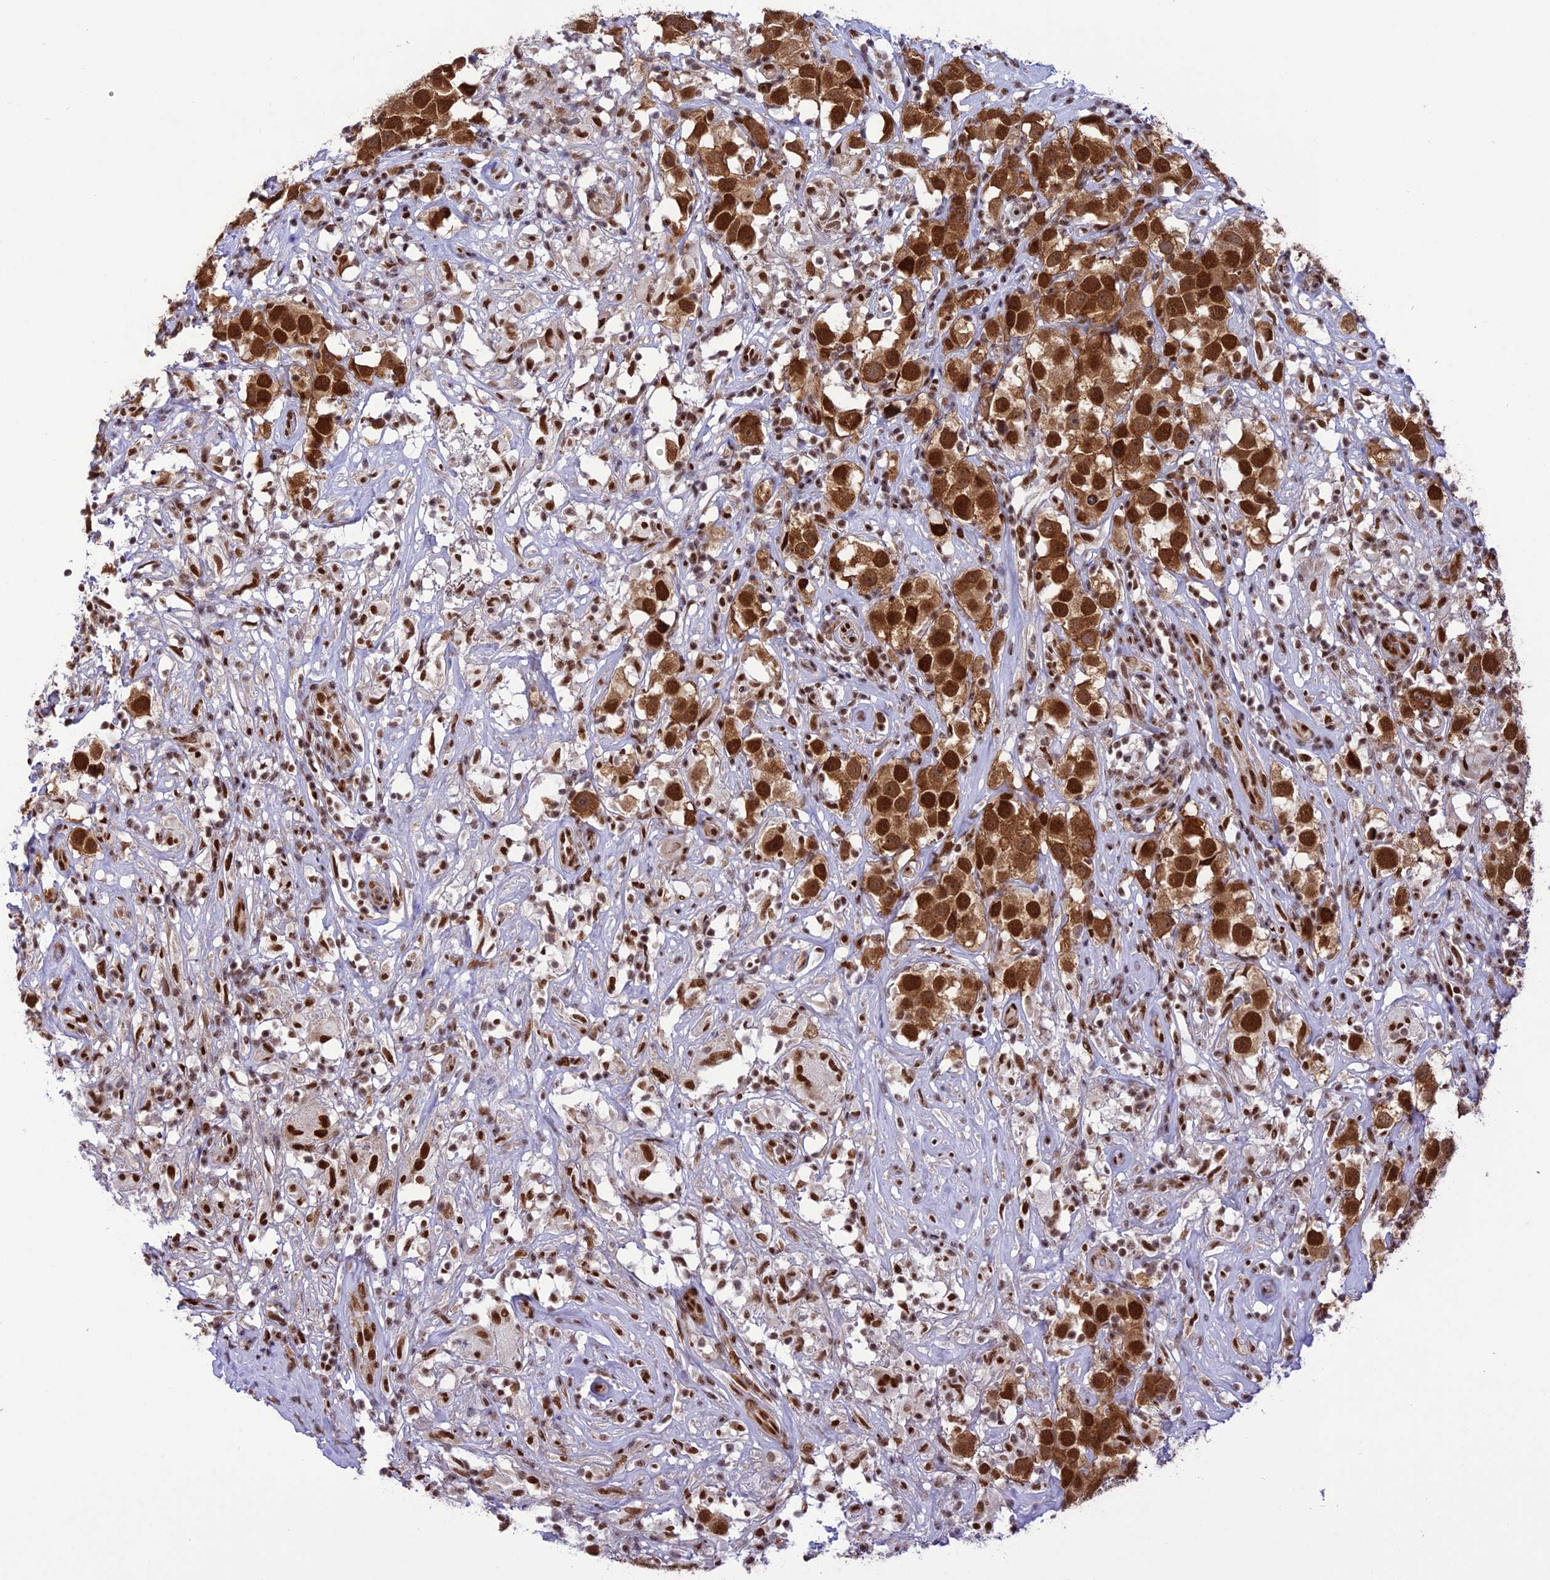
{"staining": {"intensity": "strong", "quantity": ">75%", "location": "cytoplasmic/membranous,nuclear"}, "tissue": "testis cancer", "cell_type": "Tumor cells", "image_type": "cancer", "snomed": [{"axis": "morphology", "description": "Seminoma, NOS"}, {"axis": "topography", "description": "Testis"}], "caption": "A high-resolution micrograph shows IHC staining of testis seminoma, which displays strong cytoplasmic/membranous and nuclear positivity in approximately >75% of tumor cells.", "gene": "DDX1", "patient": {"sex": "male", "age": 49}}